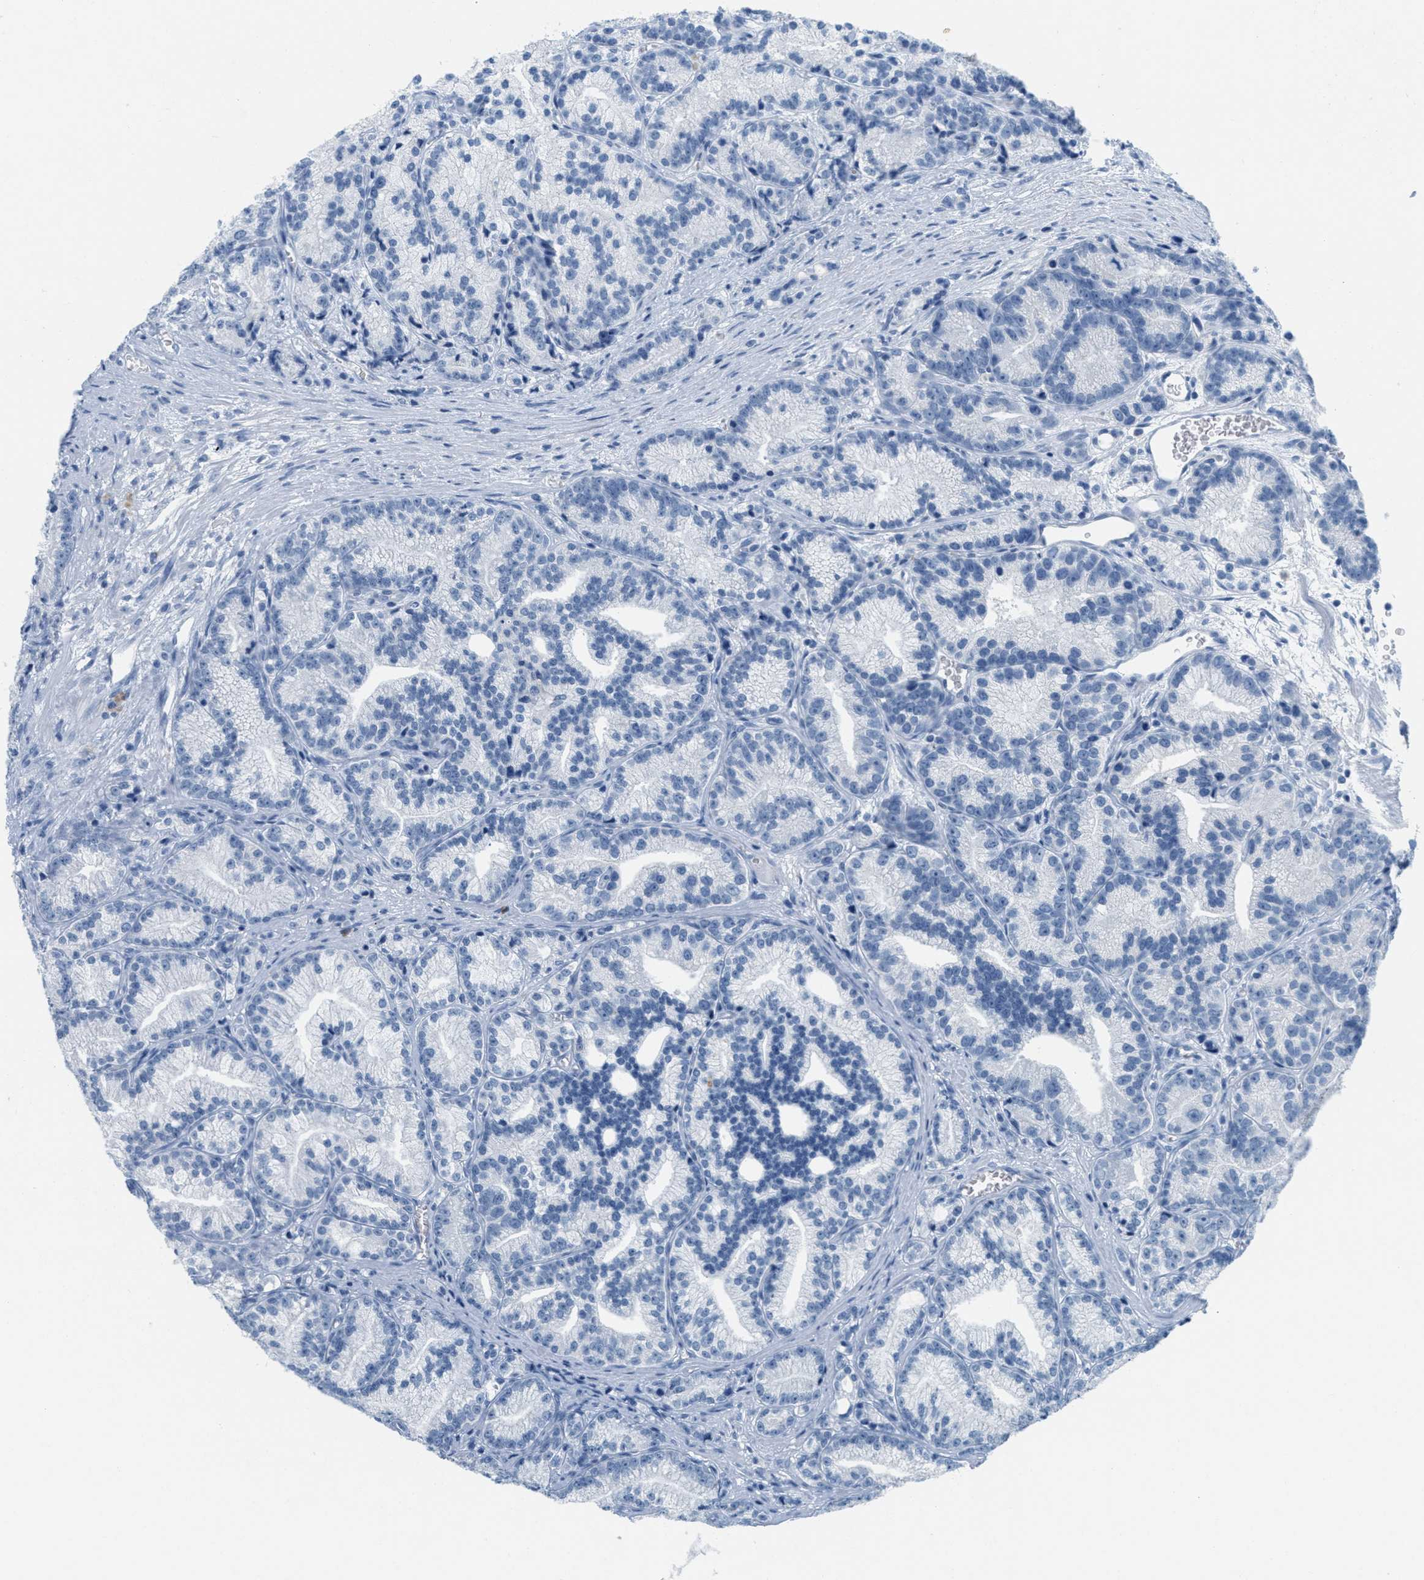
{"staining": {"intensity": "negative", "quantity": "none", "location": "none"}, "tissue": "prostate cancer", "cell_type": "Tumor cells", "image_type": "cancer", "snomed": [{"axis": "morphology", "description": "Adenocarcinoma, Low grade"}, {"axis": "topography", "description": "Prostate"}], "caption": "Prostate adenocarcinoma (low-grade) was stained to show a protein in brown. There is no significant expression in tumor cells.", "gene": "GPM6A", "patient": {"sex": "male", "age": 89}}